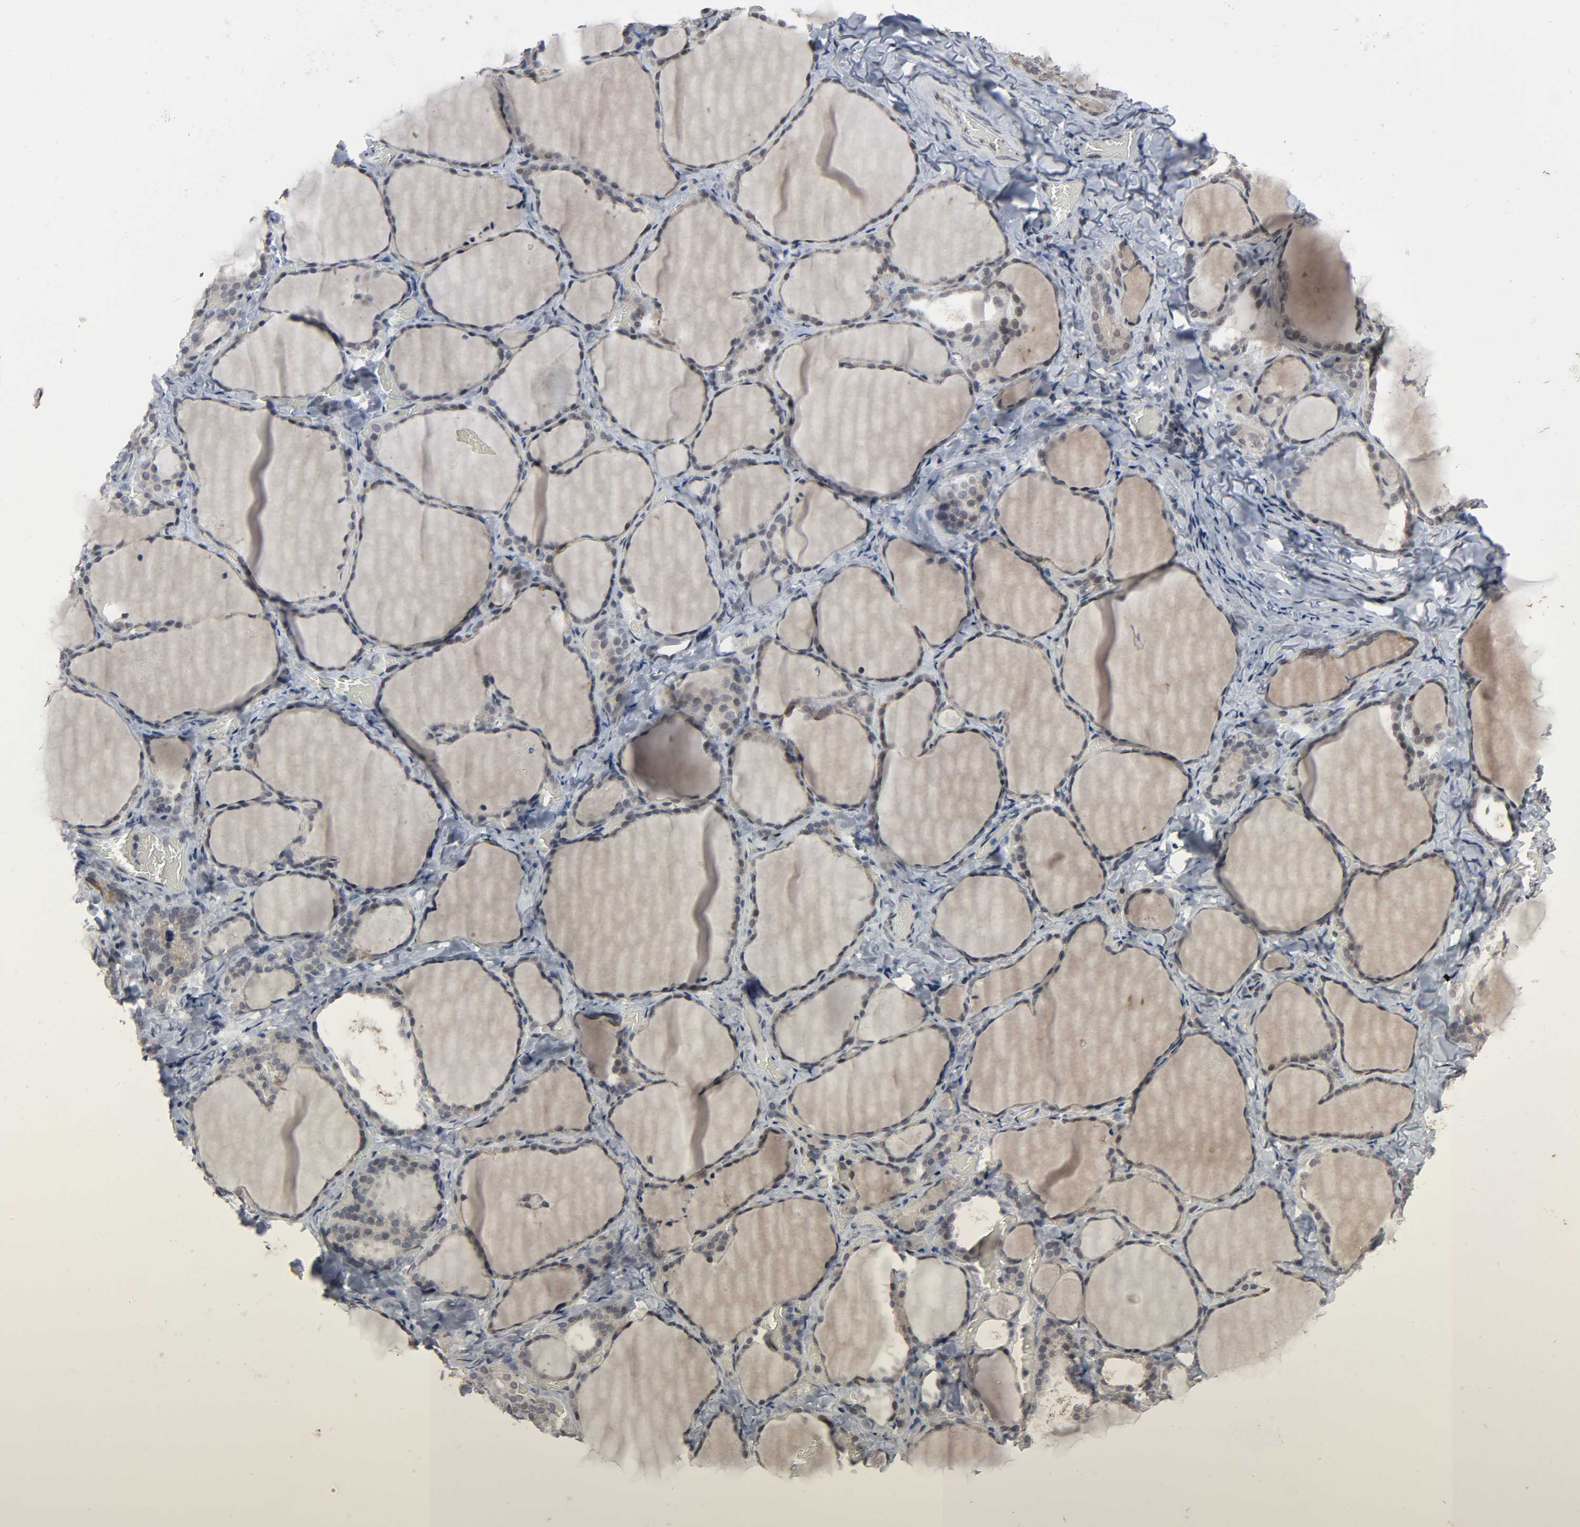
{"staining": {"intensity": "negative", "quantity": "none", "location": "none"}, "tissue": "thyroid gland", "cell_type": "Glandular cells", "image_type": "normal", "snomed": [{"axis": "morphology", "description": "Normal tissue, NOS"}, {"axis": "morphology", "description": "Papillary adenocarcinoma, NOS"}, {"axis": "topography", "description": "Thyroid gland"}], "caption": "Micrograph shows no protein expression in glandular cells of normal thyroid gland.", "gene": "MUC1", "patient": {"sex": "female", "age": 30}}